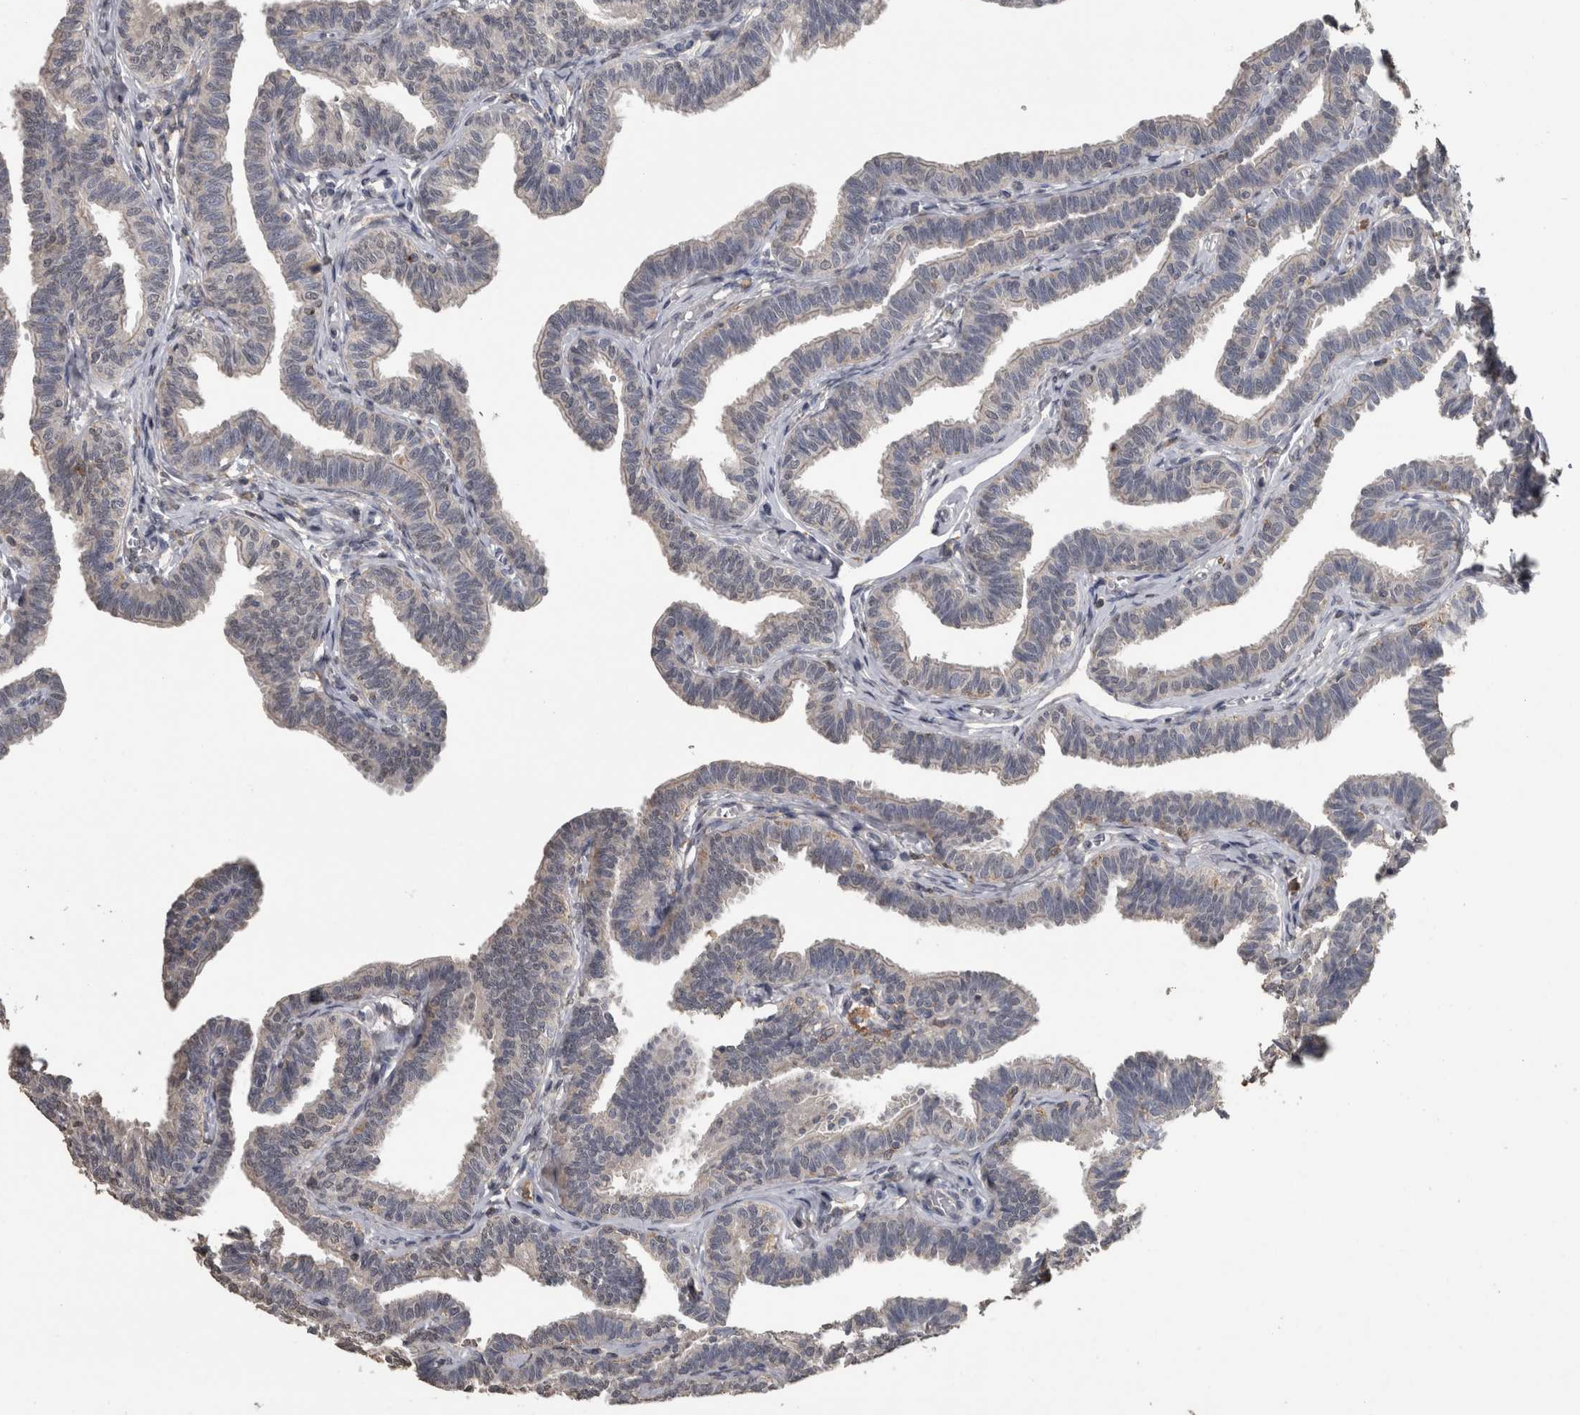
{"staining": {"intensity": "negative", "quantity": "none", "location": "none"}, "tissue": "fallopian tube", "cell_type": "Glandular cells", "image_type": "normal", "snomed": [{"axis": "morphology", "description": "Normal tissue, NOS"}, {"axis": "topography", "description": "Fallopian tube"}, {"axis": "topography", "description": "Ovary"}], "caption": "Glandular cells show no significant protein positivity in benign fallopian tube. Nuclei are stained in blue.", "gene": "PIK3AP1", "patient": {"sex": "female", "age": 23}}